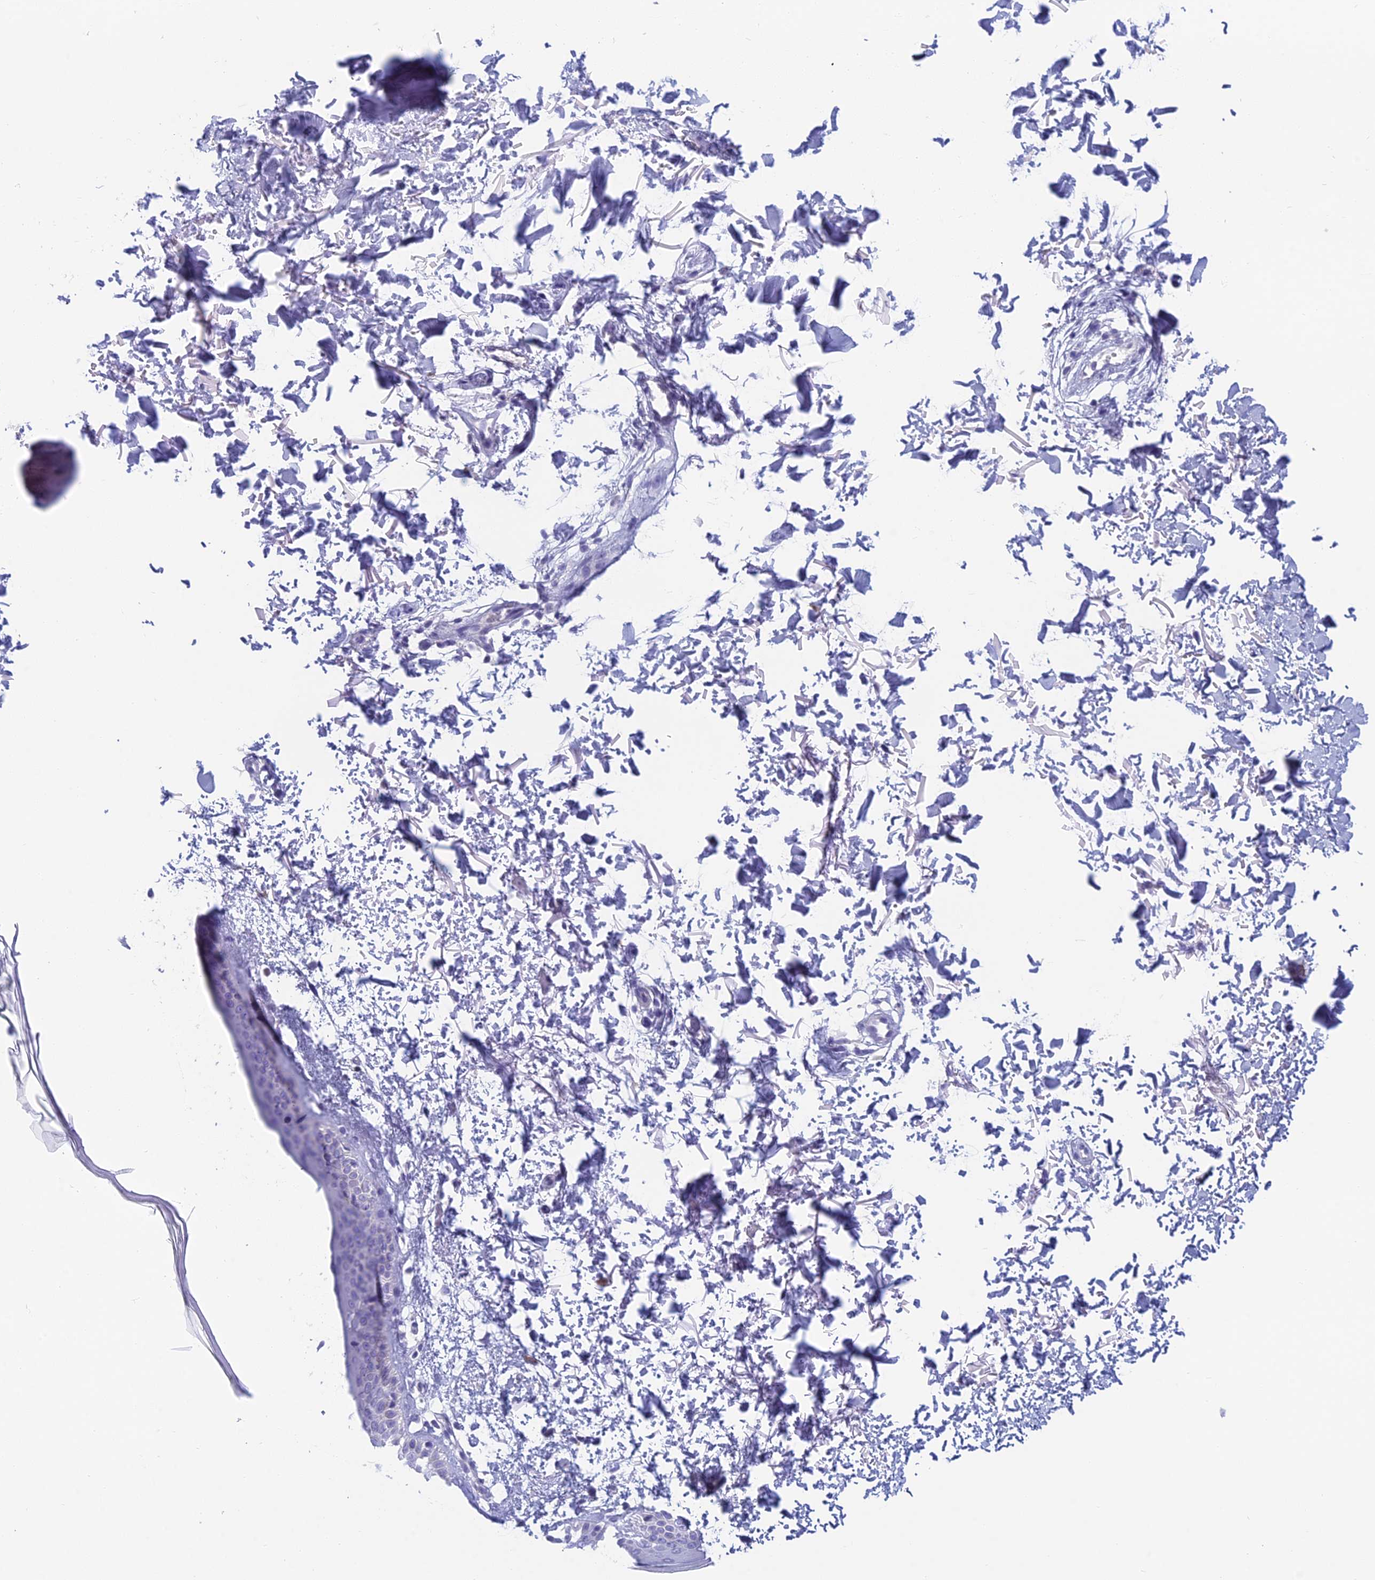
{"staining": {"intensity": "negative", "quantity": "none", "location": "none"}, "tissue": "skin", "cell_type": "Fibroblasts", "image_type": "normal", "snomed": [{"axis": "morphology", "description": "Normal tissue, NOS"}, {"axis": "topography", "description": "Skin"}], "caption": "High power microscopy image of an IHC micrograph of benign skin, revealing no significant expression in fibroblasts. (DAB (3,3'-diaminobenzidine) immunohistochemistry with hematoxylin counter stain).", "gene": "TMEM161B", "patient": {"sex": "male", "age": 66}}